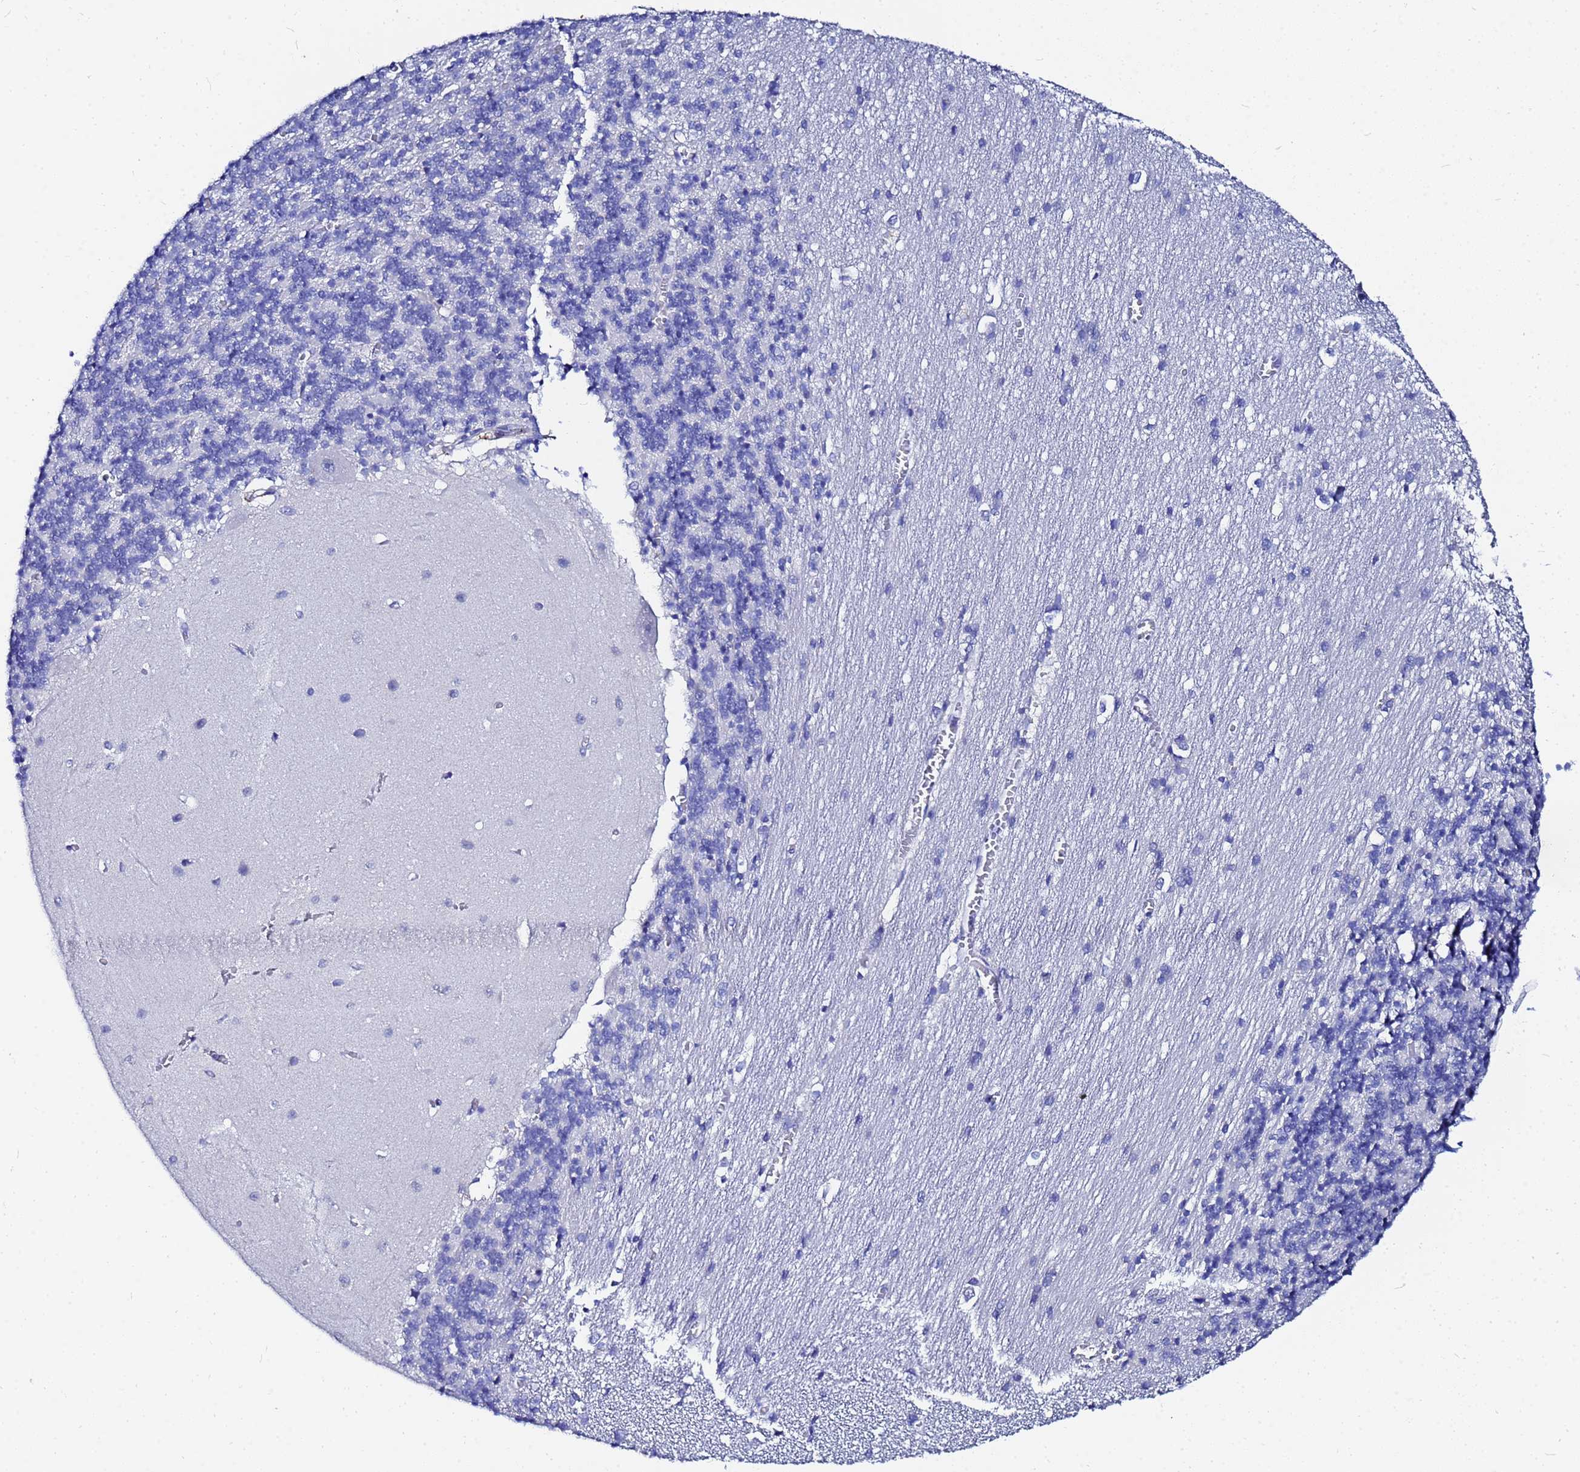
{"staining": {"intensity": "negative", "quantity": "none", "location": "none"}, "tissue": "cerebellum", "cell_type": "Cells in granular layer", "image_type": "normal", "snomed": [{"axis": "morphology", "description": "Normal tissue, NOS"}, {"axis": "topography", "description": "Cerebellum"}], "caption": "Immunohistochemistry (IHC) photomicrograph of unremarkable human cerebellum stained for a protein (brown), which displays no expression in cells in granular layer. The staining was performed using DAB to visualize the protein expression in brown, while the nuclei were stained in blue with hematoxylin (Magnification: 20x).", "gene": "AQP12A", "patient": {"sex": "male", "age": 37}}